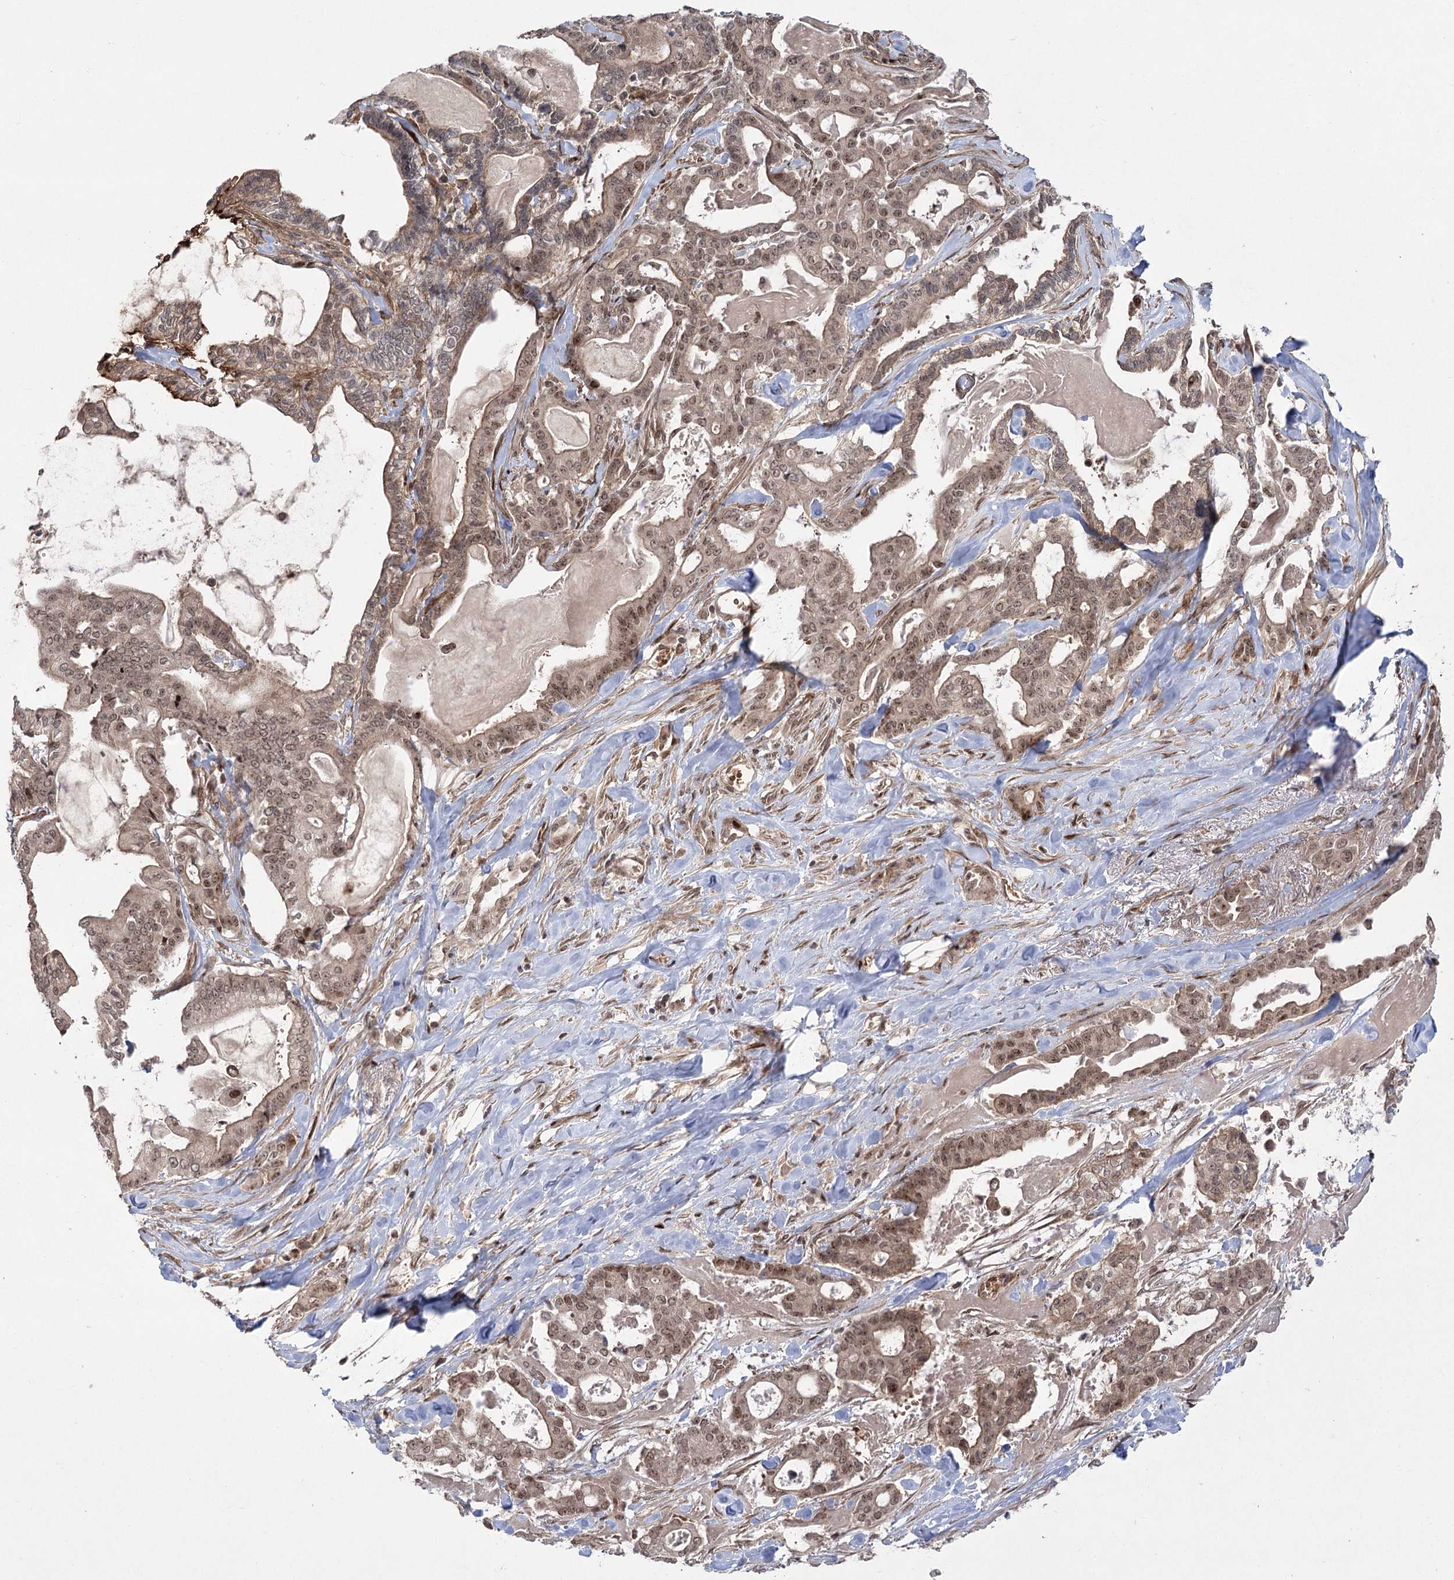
{"staining": {"intensity": "moderate", "quantity": ">75%", "location": "nuclear"}, "tissue": "pancreatic cancer", "cell_type": "Tumor cells", "image_type": "cancer", "snomed": [{"axis": "morphology", "description": "Adenocarcinoma, NOS"}, {"axis": "topography", "description": "Pancreas"}], "caption": "This image shows immunohistochemistry staining of human pancreatic adenocarcinoma, with medium moderate nuclear staining in approximately >75% of tumor cells.", "gene": "HELQ", "patient": {"sex": "male", "age": 63}}